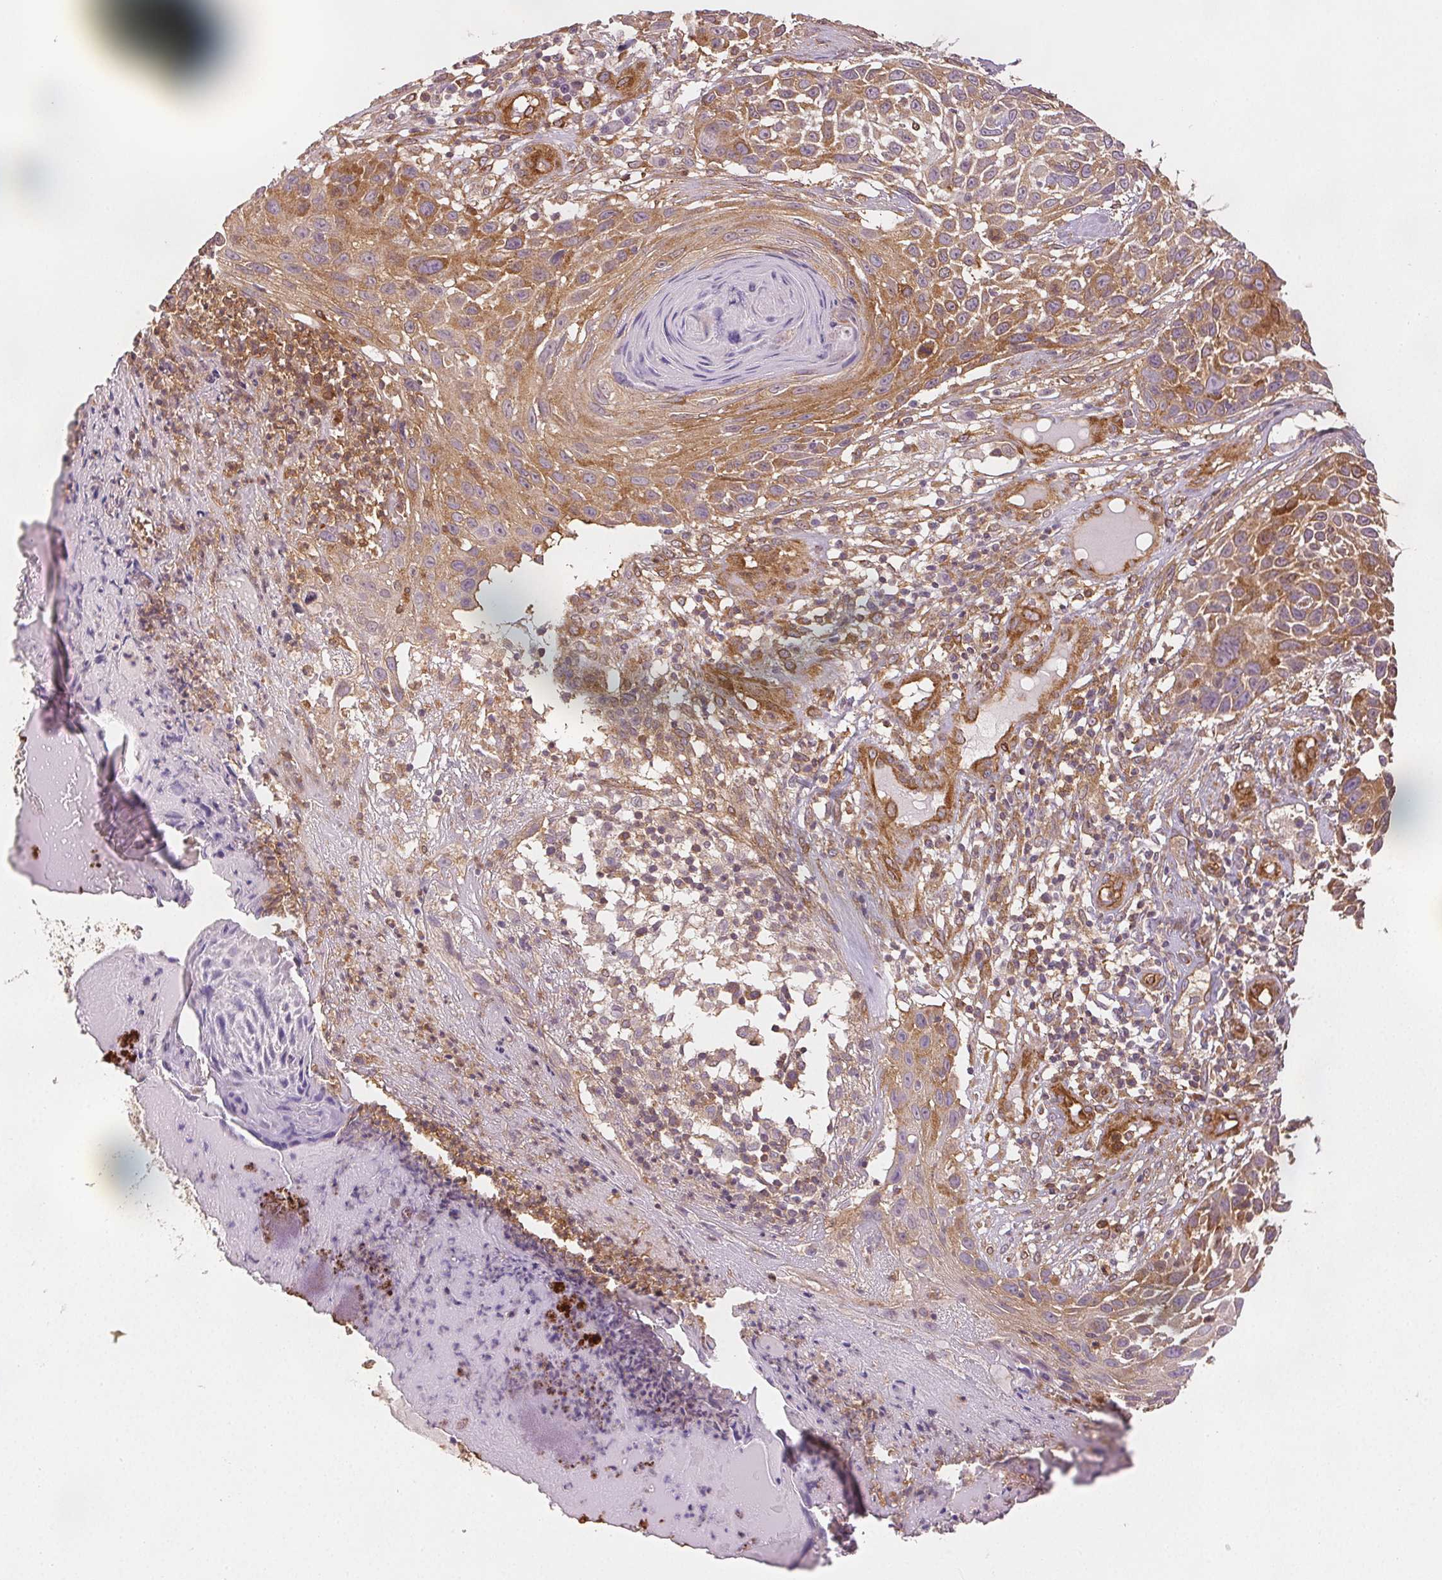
{"staining": {"intensity": "moderate", "quantity": ">75%", "location": "cytoplasmic/membranous"}, "tissue": "skin cancer", "cell_type": "Tumor cells", "image_type": "cancer", "snomed": [{"axis": "morphology", "description": "Squamous cell carcinoma, NOS"}, {"axis": "topography", "description": "Skin"}], "caption": "The immunohistochemical stain labels moderate cytoplasmic/membranous positivity in tumor cells of skin cancer tissue. (IHC, brightfield microscopy, high magnification).", "gene": "DIAPH2", "patient": {"sex": "male", "age": 92}}